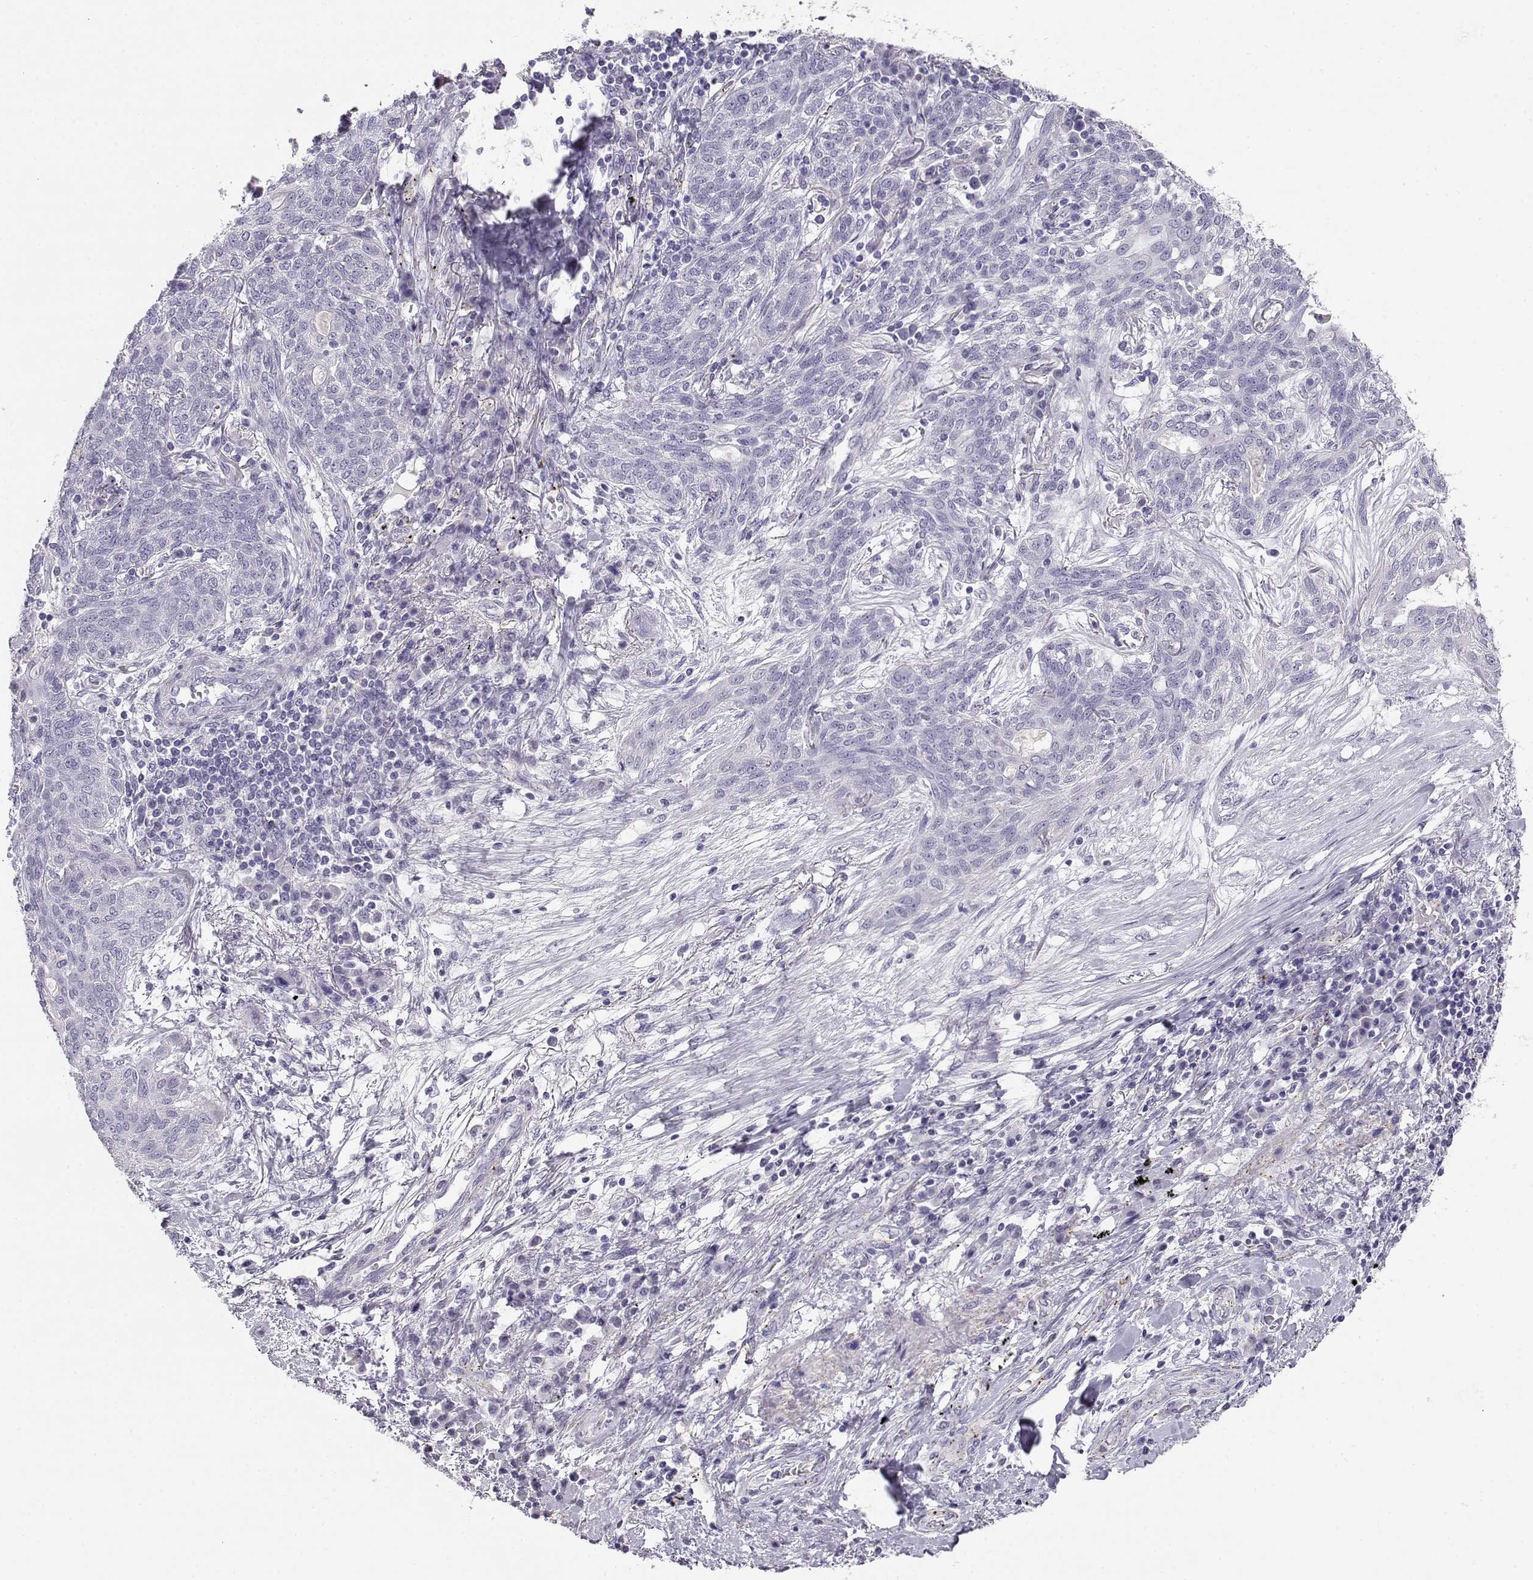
{"staining": {"intensity": "negative", "quantity": "none", "location": "none"}, "tissue": "lung cancer", "cell_type": "Tumor cells", "image_type": "cancer", "snomed": [{"axis": "morphology", "description": "Squamous cell carcinoma, NOS"}, {"axis": "topography", "description": "Lung"}], "caption": "Tumor cells are negative for brown protein staining in squamous cell carcinoma (lung).", "gene": "ENDOU", "patient": {"sex": "female", "age": 70}}